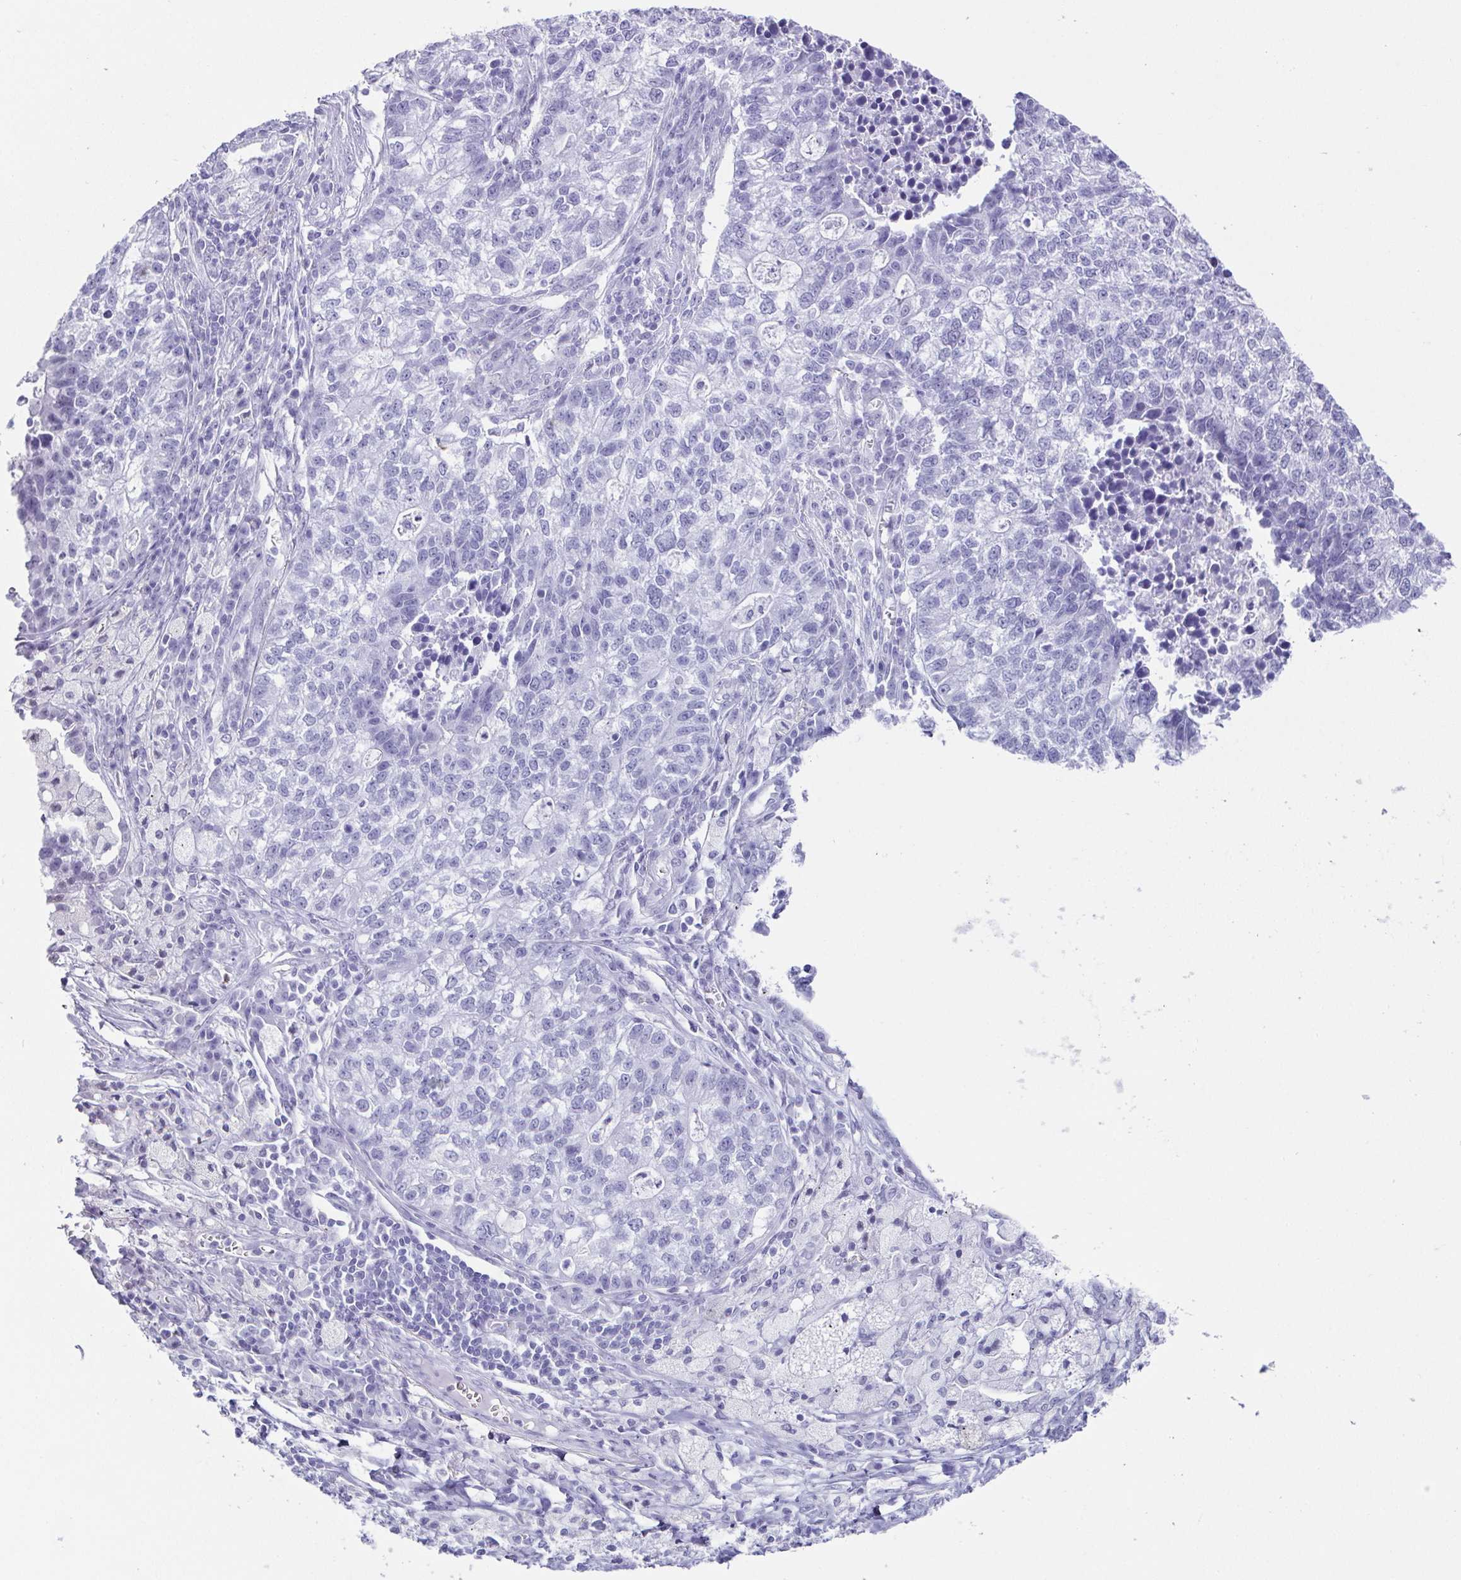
{"staining": {"intensity": "negative", "quantity": "none", "location": "none"}, "tissue": "lung cancer", "cell_type": "Tumor cells", "image_type": "cancer", "snomed": [{"axis": "morphology", "description": "Adenocarcinoma, NOS"}, {"axis": "topography", "description": "Lung"}], "caption": "Tumor cells show no significant protein staining in lung cancer (adenocarcinoma).", "gene": "ESX1", "patient": {"sex": "male", "age": 57}}